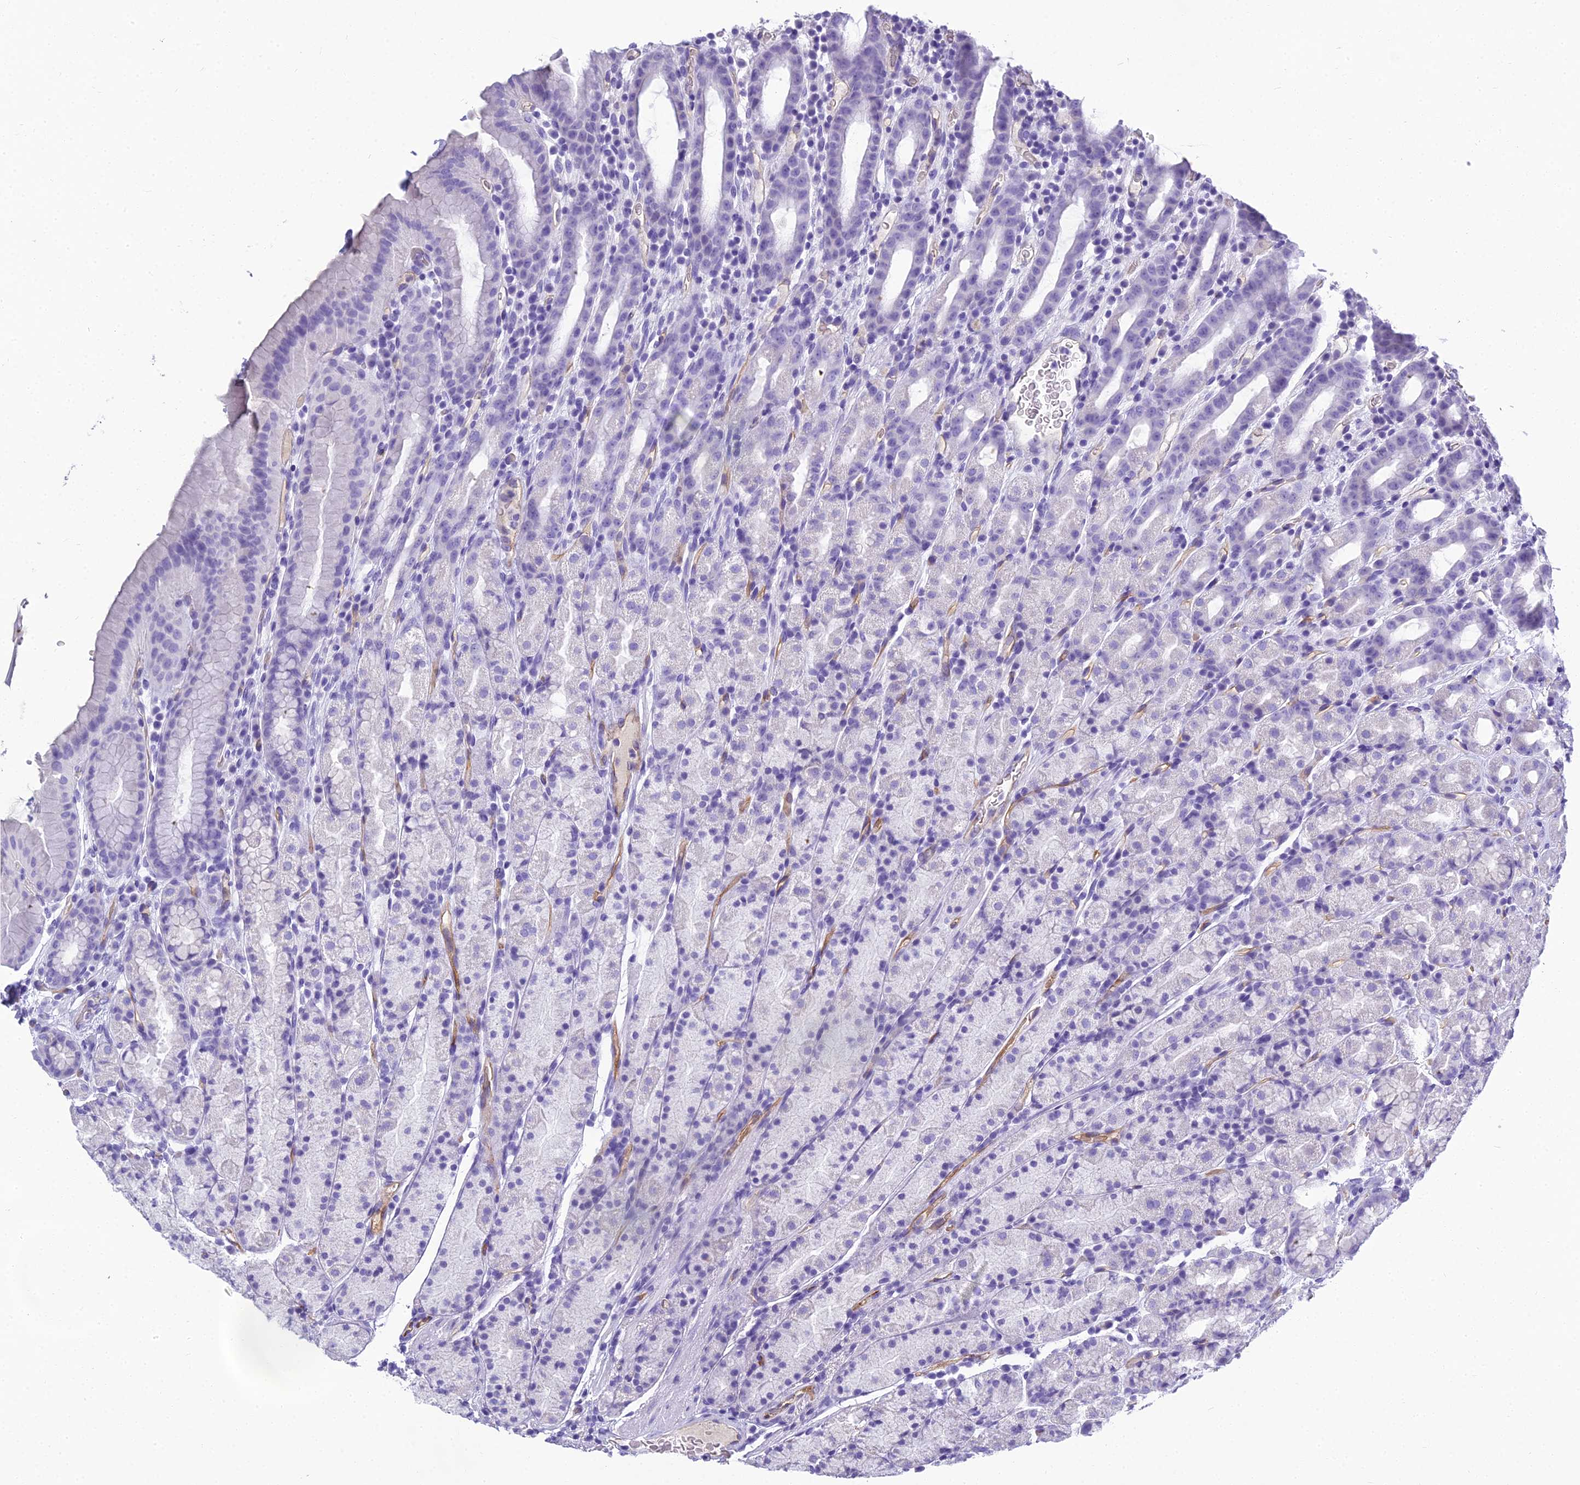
{"staining": {"intensity": "negative", "quantity": "none", "location": "none"}, "tissue": "stomach", "cell_type": "Glandular cells", "image_type": "normal", "snomed": [{"axis": "morphology", "description": "Normal tissue, NOS"}, {"axis": "topography", "description": "Stomach, upper"}, {"axis": "topography", "description": "Stomach, lower"}, {"axis": "topography", "description": "Small intestine"}], "caption": "The IHC micrograph has no significant staining in glandular cells of stomach. (Brightfield microscopy of DAB (3,3'-diaminobenzidine) immunohistochemistry (IHC) at high magnification).", "gene": "NINJ1", "patient": {"sex": "male", "age": 68}}